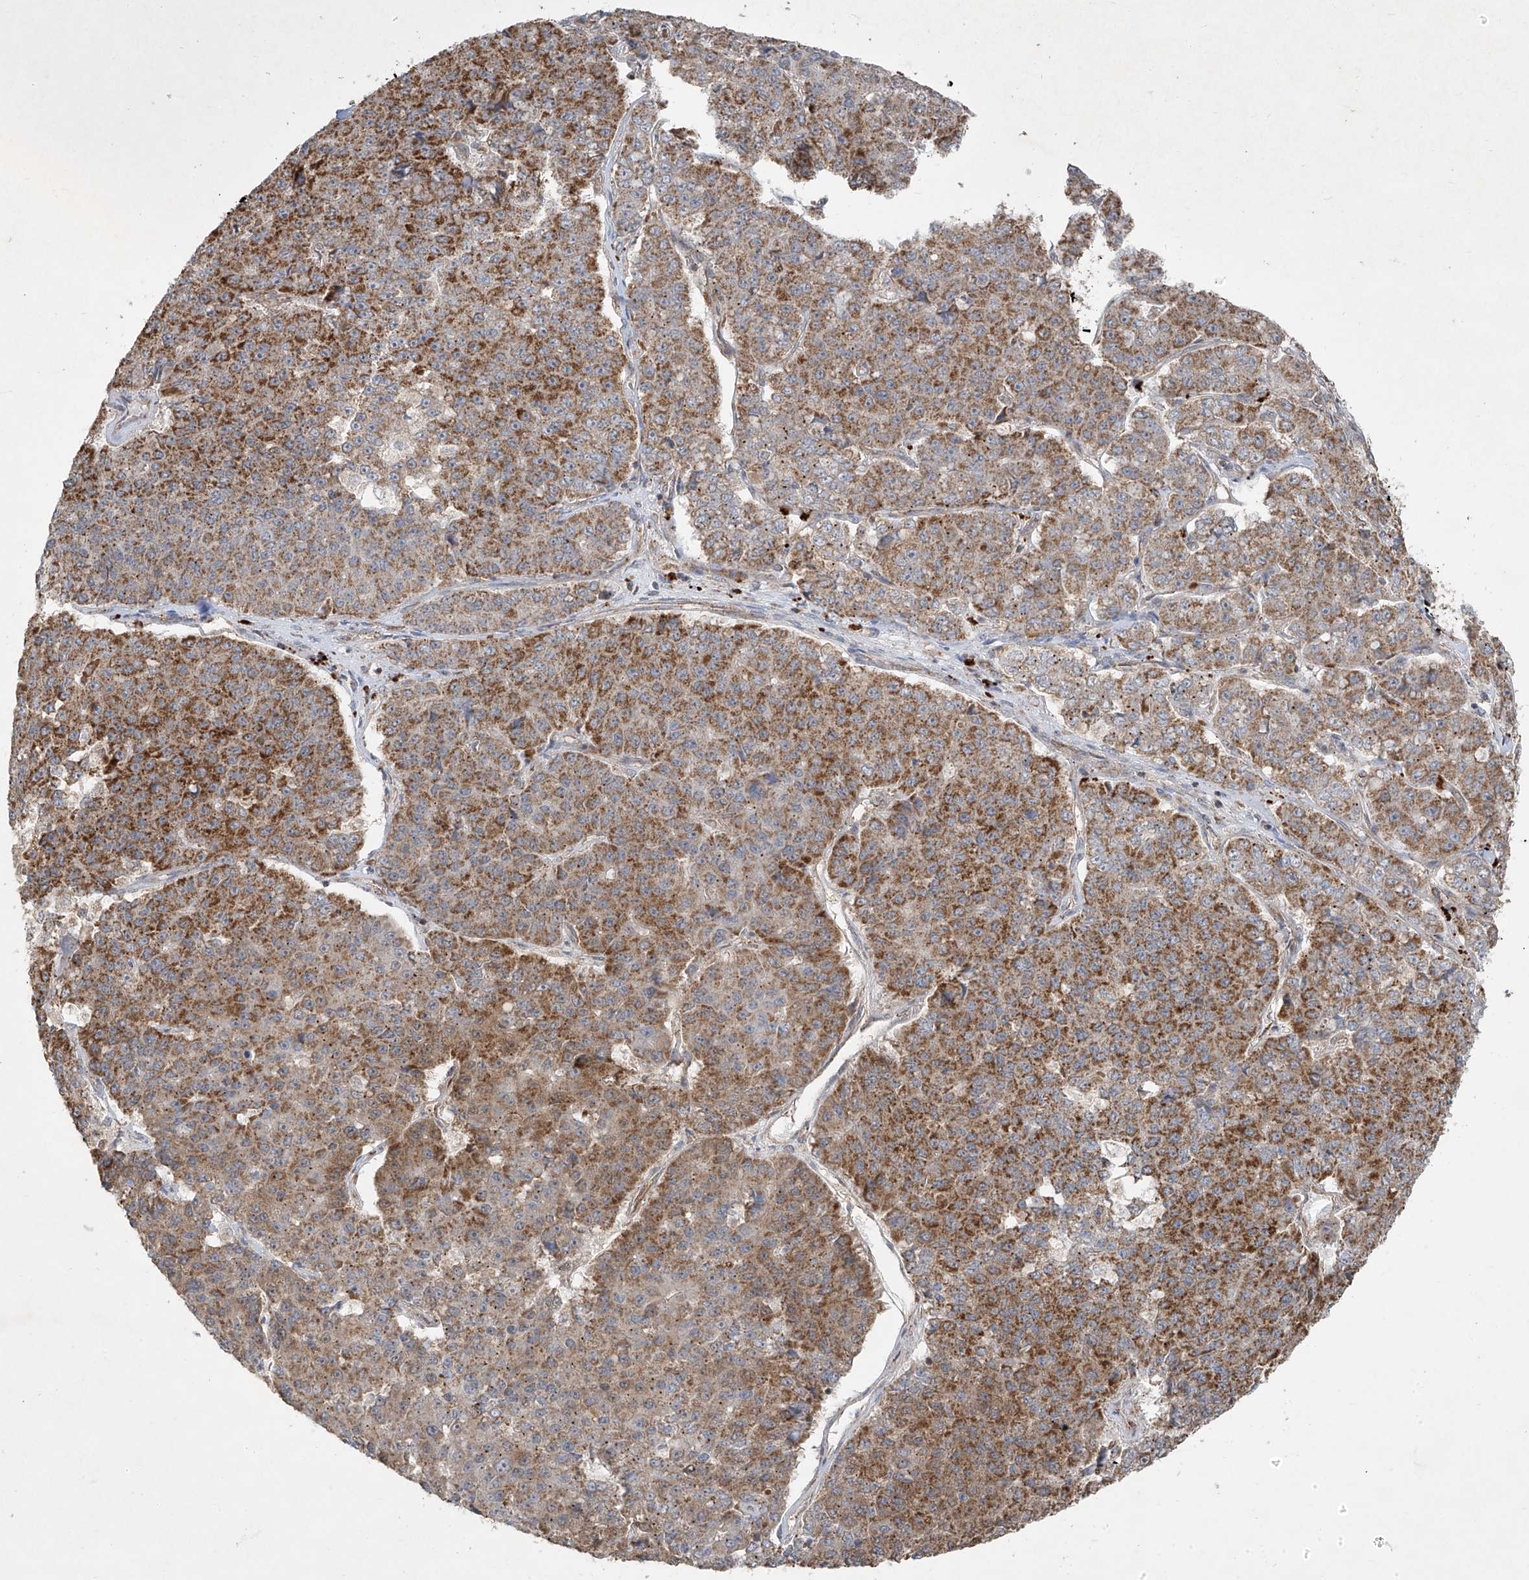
{"staining": {"intensity": "moderate", "quantity": ">75%", "location": "cytoplasmic/membranous"}, "tissue": "pancreatic cancer", "cell_type": "Tumor cells", "image_type": "cancer", "snomed": [{"axis": "morphology", "description": "Adenocarcinoma, NOS"}, {"axis": "topography", "description": "Pancreas"}], "caption": "This is a histology image of immunohistochemistry (IHC) staining of adenocarcinoma (pancreatic), which shows moderate positivity in the cytoplasmic/membranous of tumor cells.", "gene": "UQCC1", "patient": {"sex": "male", "age": 50}}